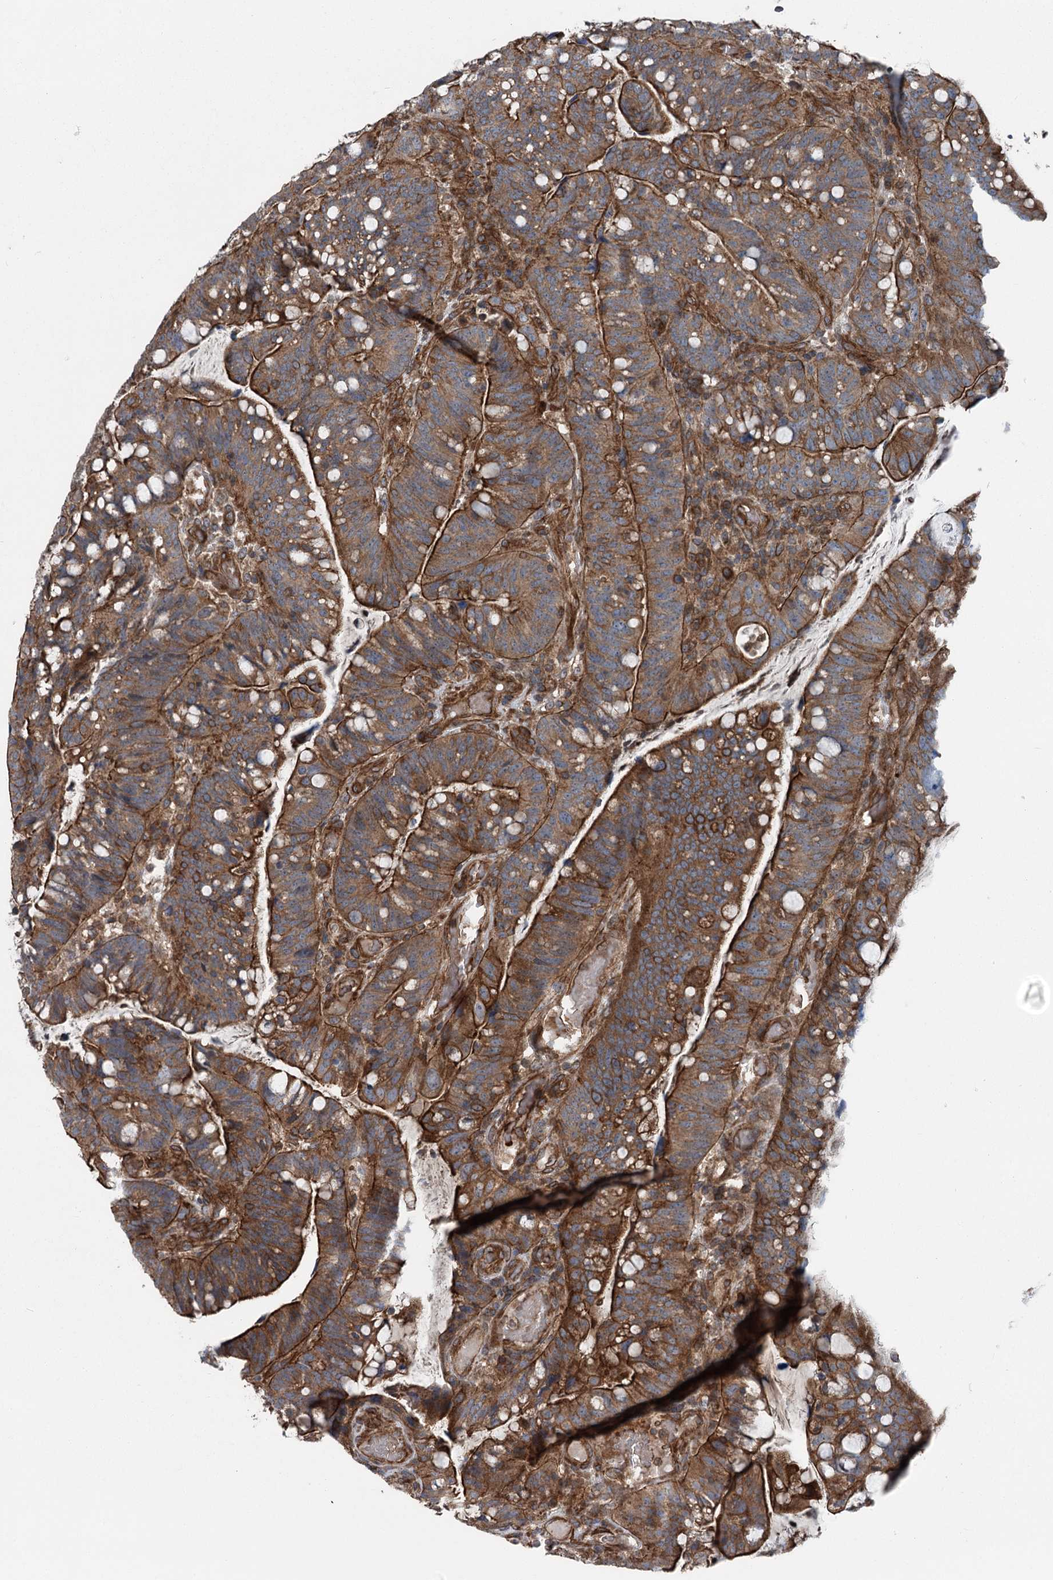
{"staining": {"intensity": "strong", "quantity": ">75%", "location": "cytoplasmic/membranous"}, "tissue": "colorectal cancer", "cell_type": "Tumor cells", "image_type": "cancer", "snomed": [{"axis": "morphology", "description": "Normal tissue, NOS"}, {"axis": "morphology", "description": "Adenocarcinoma, NOS"}, {"axis": "topography", "description": "Colon"}], "caption": "Colorectal cancer (adenocarcinoma) tissue reveals strong cytoplasmic/membranous staining in approximately >75% of tumor cells, visualized by immunohistochemistry.", "gene": "IQSEC1", "patient": {"sex": "female", "age": 66}}